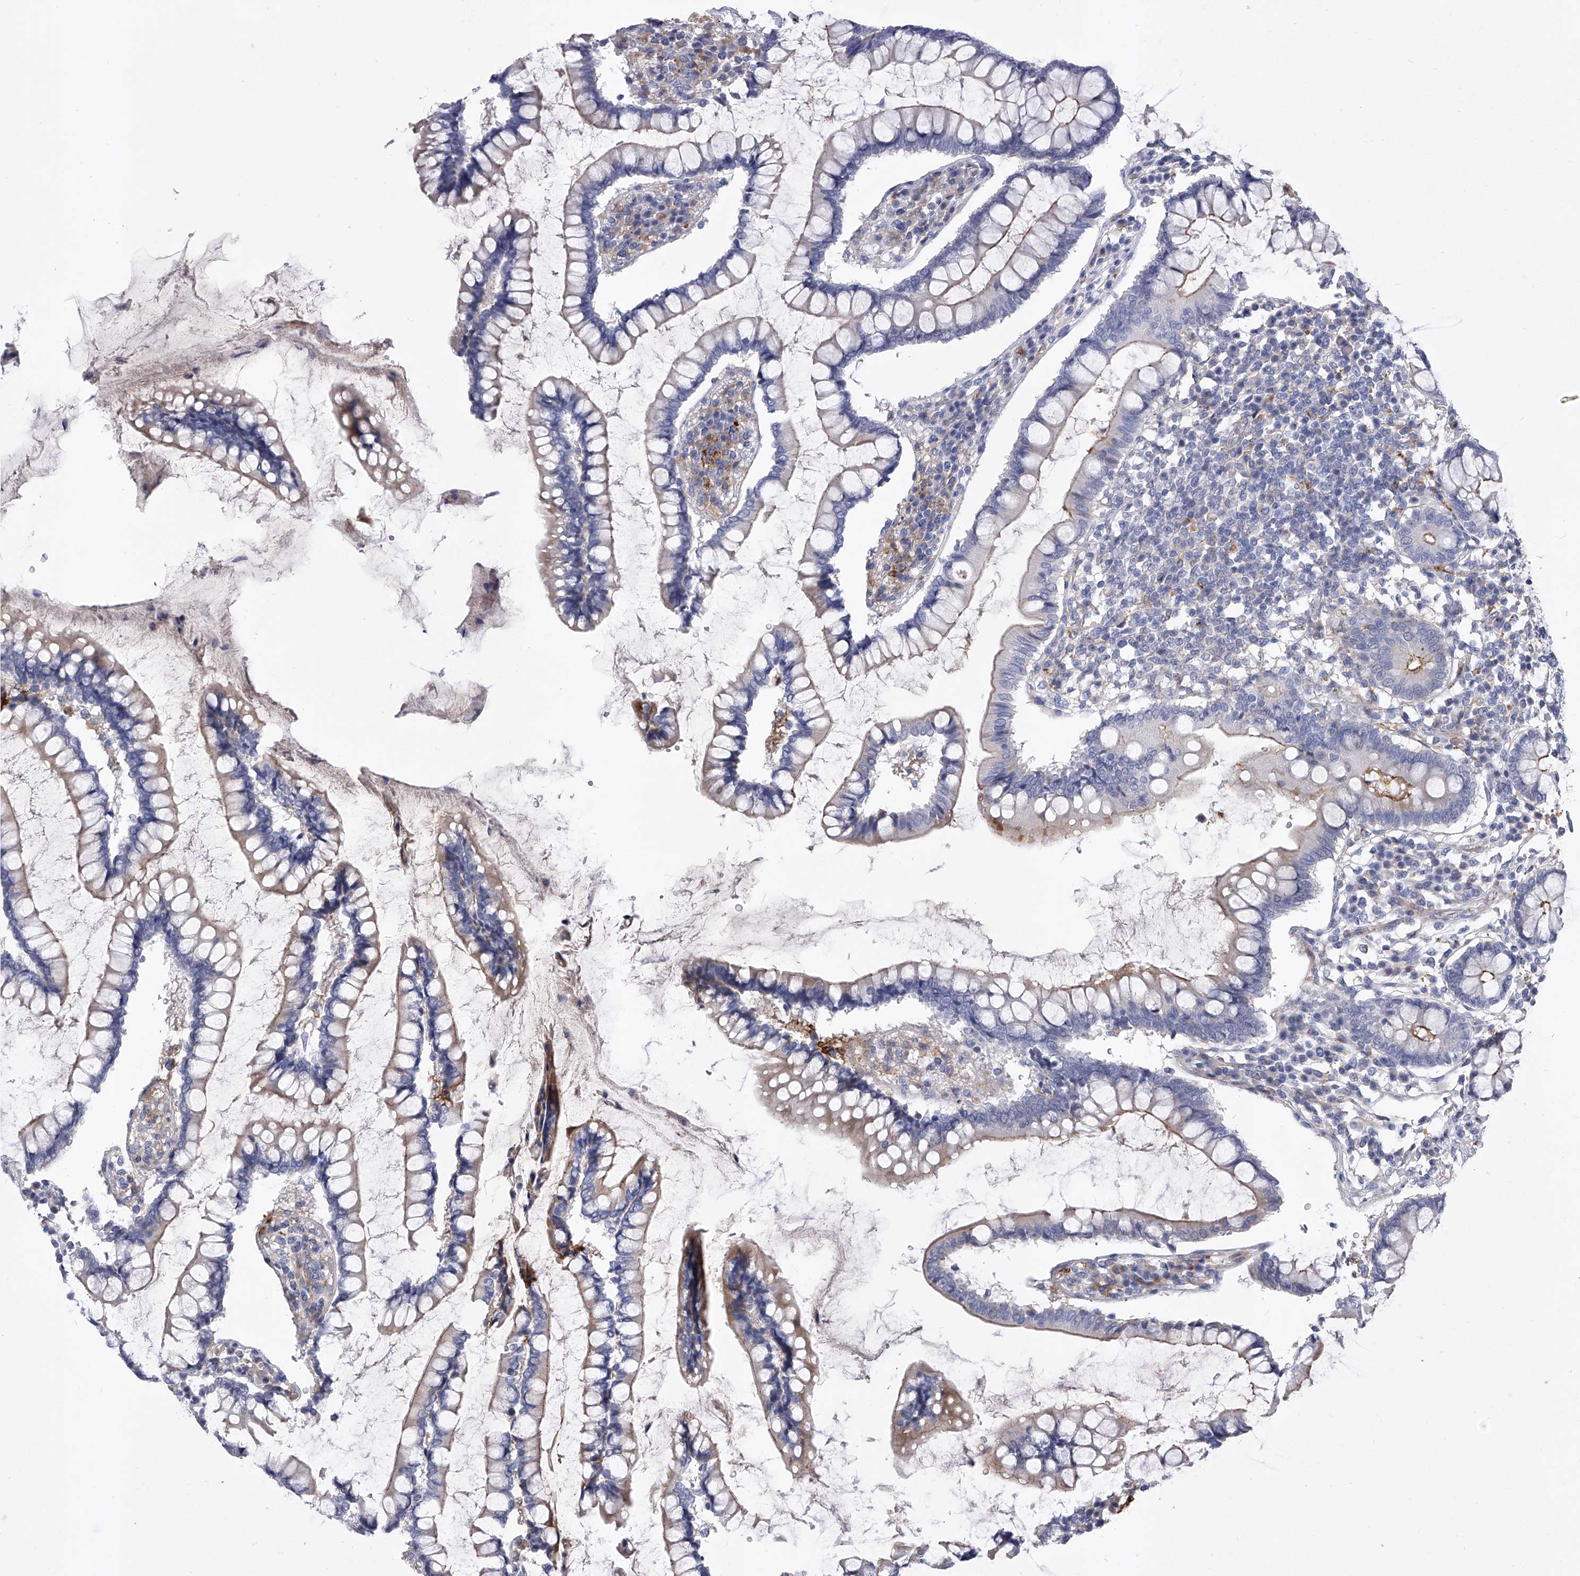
{"staining": {"intensity": "weak", "quantity": "<25%", "location": "cytoplasmic/membranous"}, "tissue": "colon", "cell_type": "Endothelial cells", "image_type": "normal", "snomed": [{"axis": "morphology", "description": "Normal tissue, NOS"}, {"axis": "topography", "description": "Colon"}], "caption": "This is an immunohistochemistry (IHC) micrograph of benign human colon. There is no staining in endothelial cells.", "gene": "ENSG00000250424", "patient": {"sex": "female", "age": 79}}